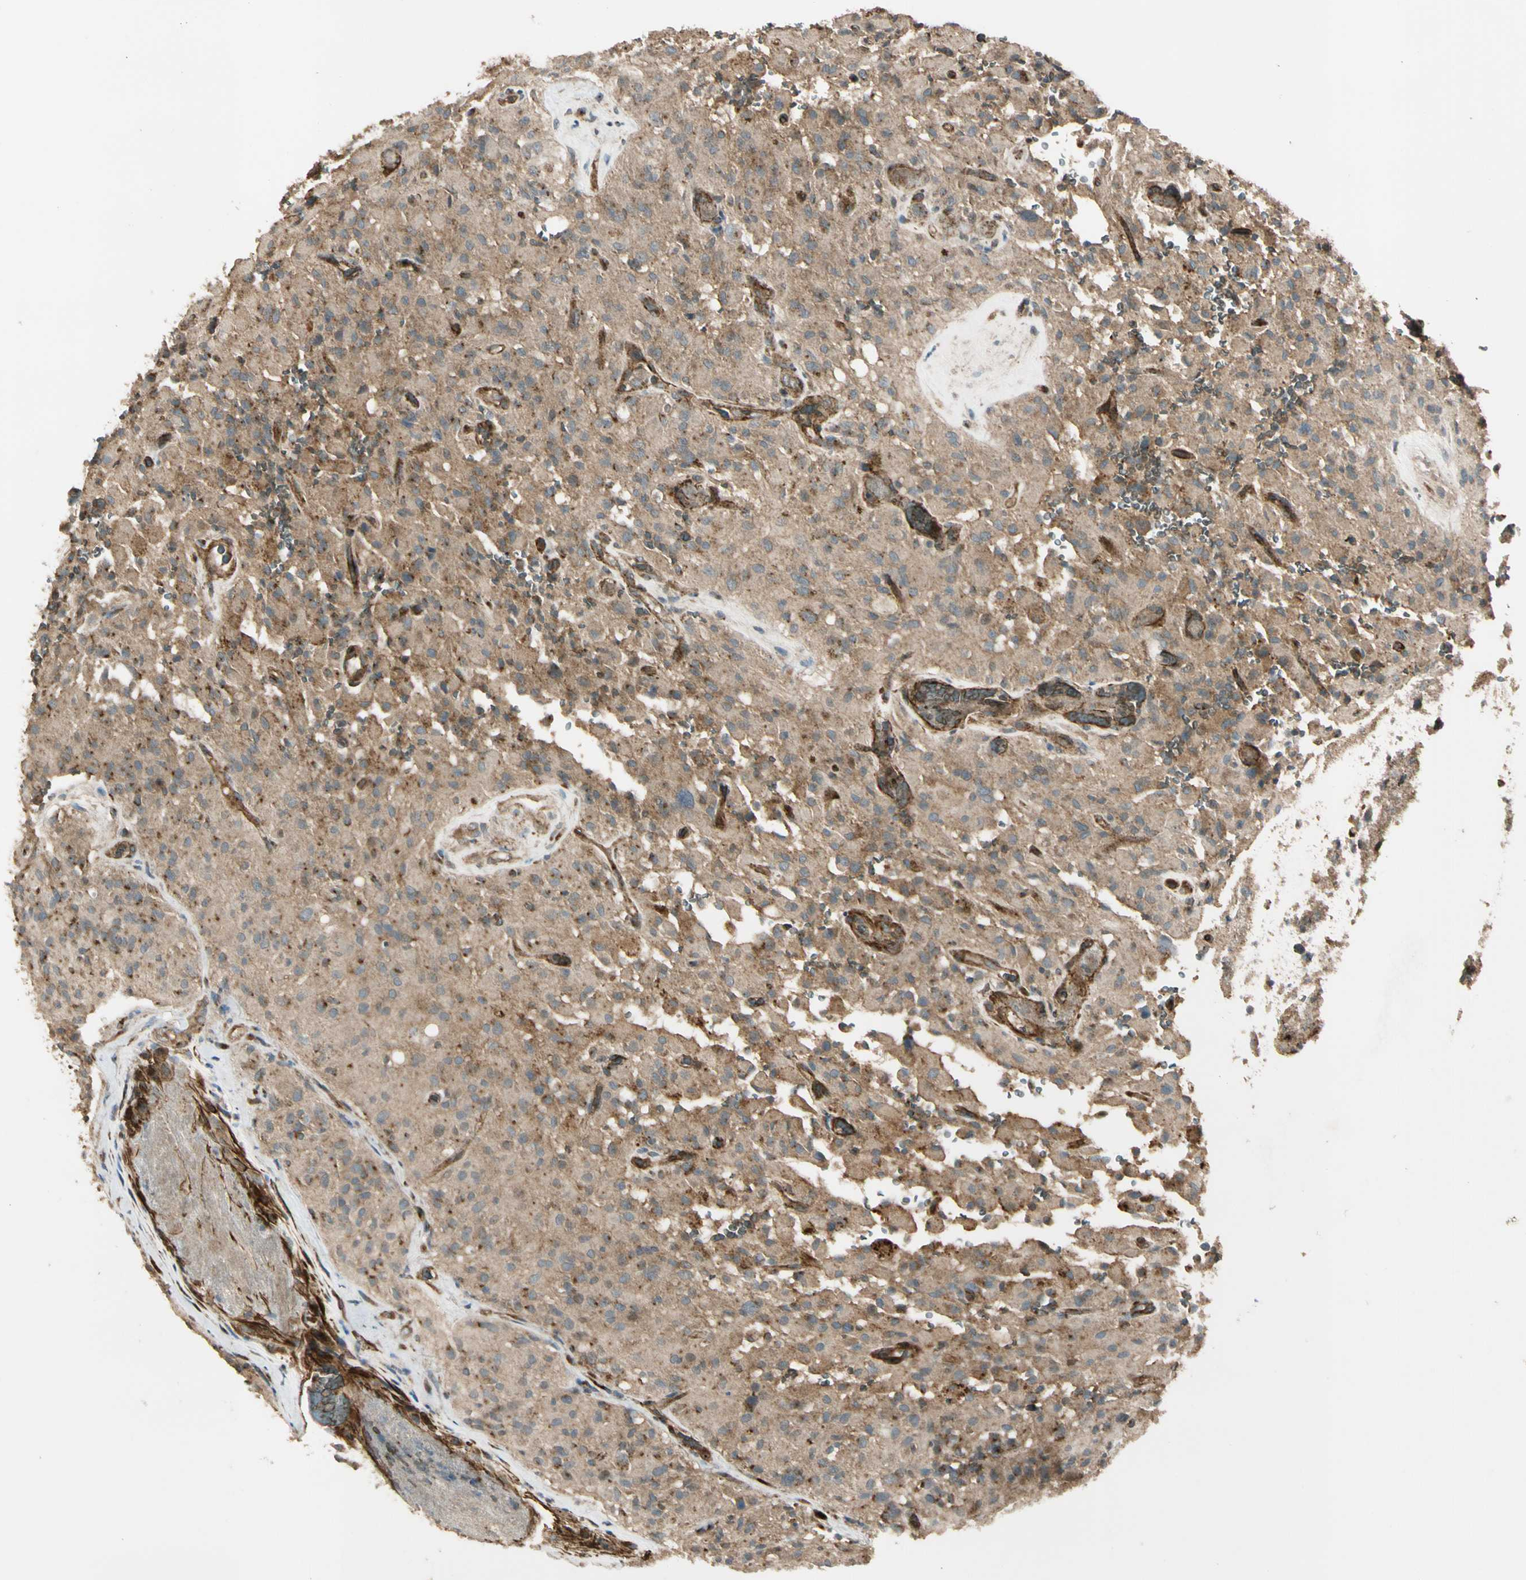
{"staining": {"intensity": "moderate", "quantity": "25%-75%", "location": "cytoplasmic/membranous"}, "tissue": "glioma", "cell_type": "Tumor cells", "image_type": "cancer", "snomed": [{"axis": "morphology", "description": "Glioma, malignant, High grade"}, {"axis": "topography", "description": "Brain"}], "caption": "Immunohistochemical staining of human glioma displays medium levels of moderate cytoplasmic/membranous protein staining in about 25%-75% of tumor cells.", "gene": "GCK", "patient": {"sex": "male", "age": 71}}